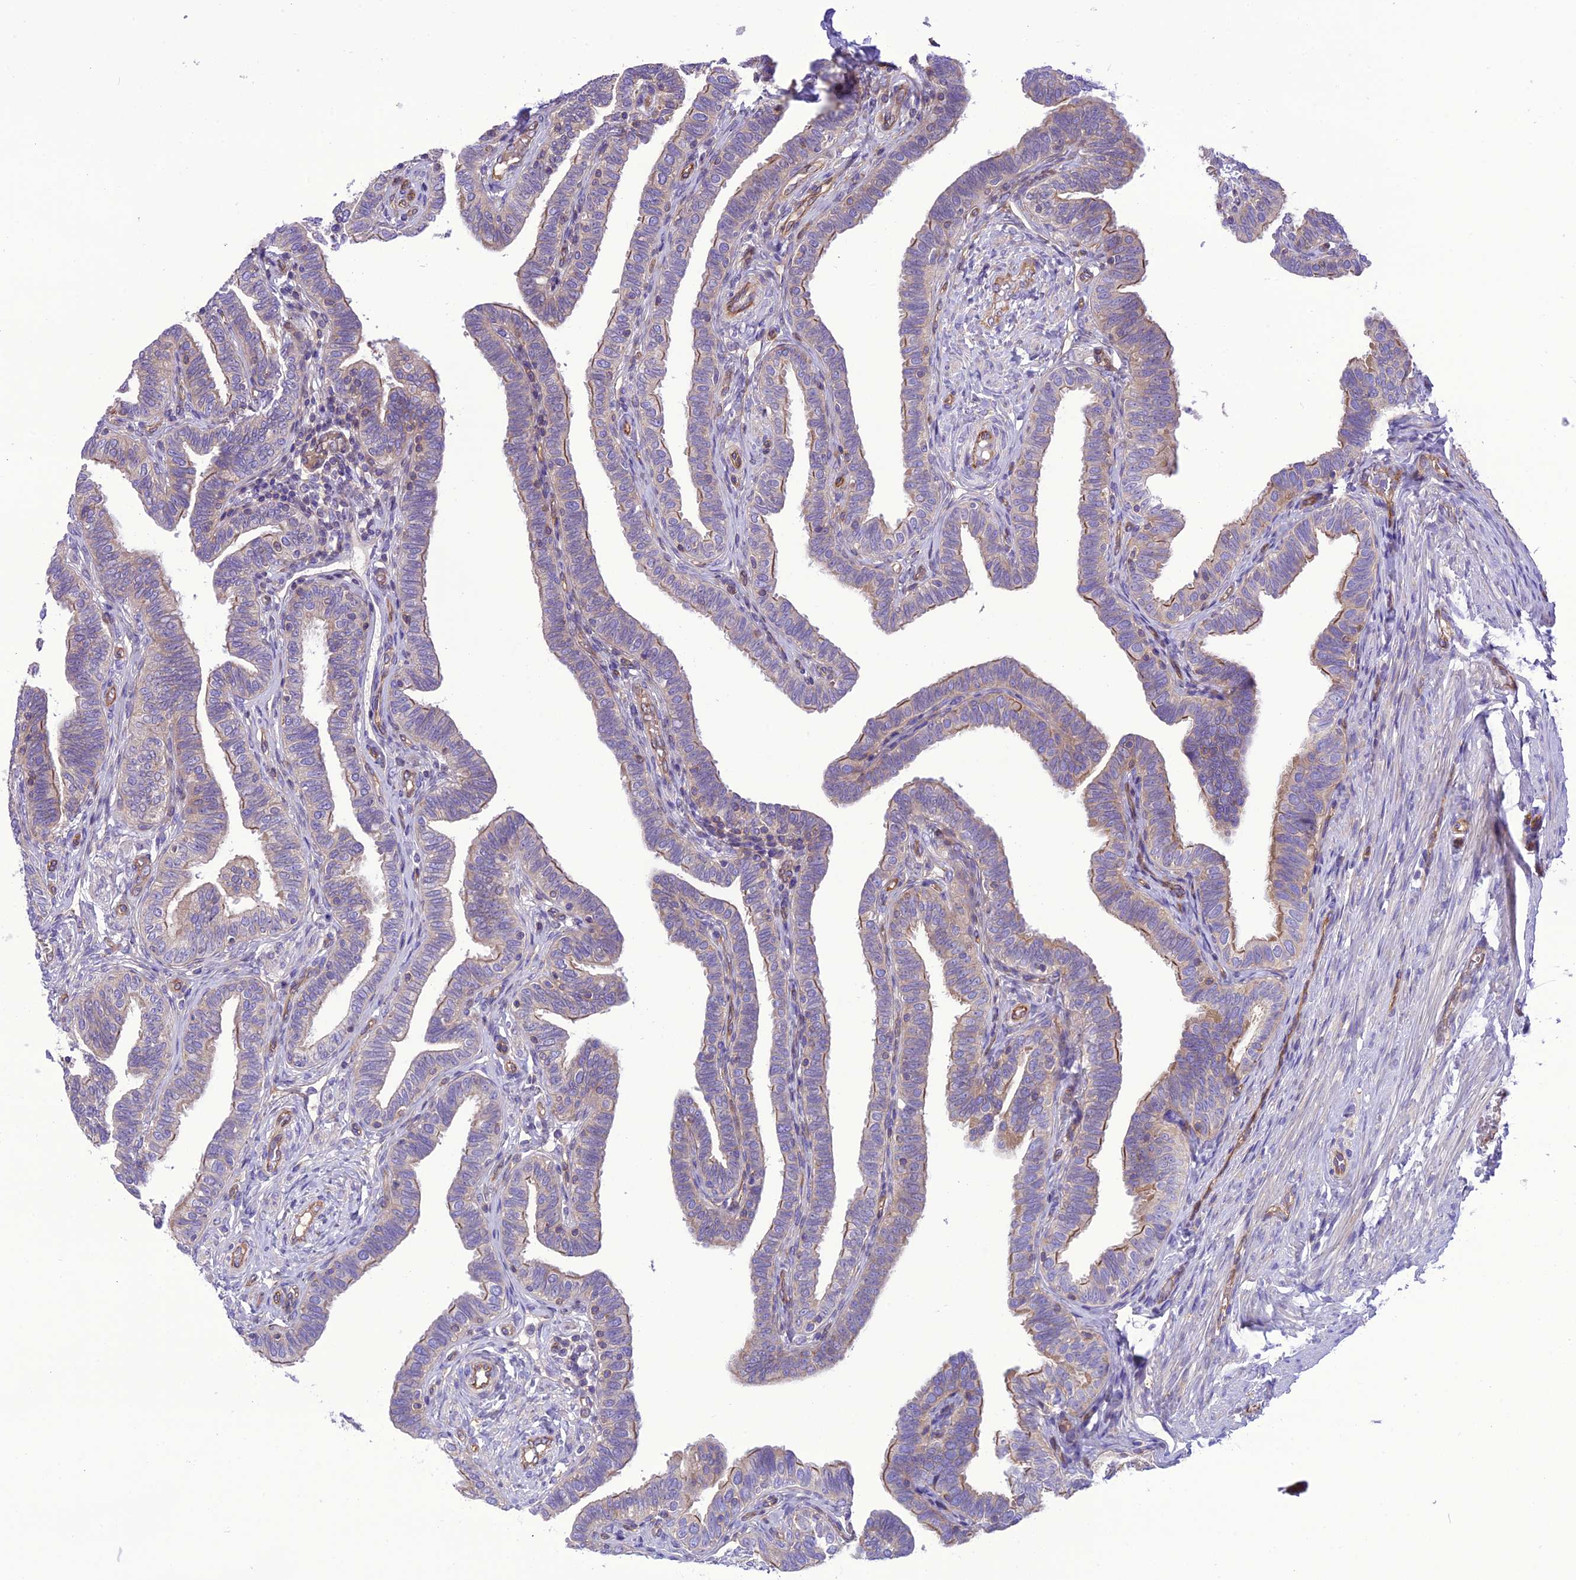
{"staining": {"intensity": "weak", "quantity": "25%-75%", "location": "cytoplasmic/membranous"}, "tissue": "fallopian tube", "cell_type": "Glandular cells", "image_type": "normal", "snomed": [{"axis": "morphology", "description": "Normal tissue, NOS"}, {"axis": "topography", "description": "Fallopian tube"}], "caption": "The micrograph shows immunohistochemical staining of unremarkable fallopian tube. There is weak cytoplasmic/membranous staining is seen in approximately 25%-75% of glandular cells.", "gene": "PPFIA3", "patient": {"sex": "female", "age": 39}}